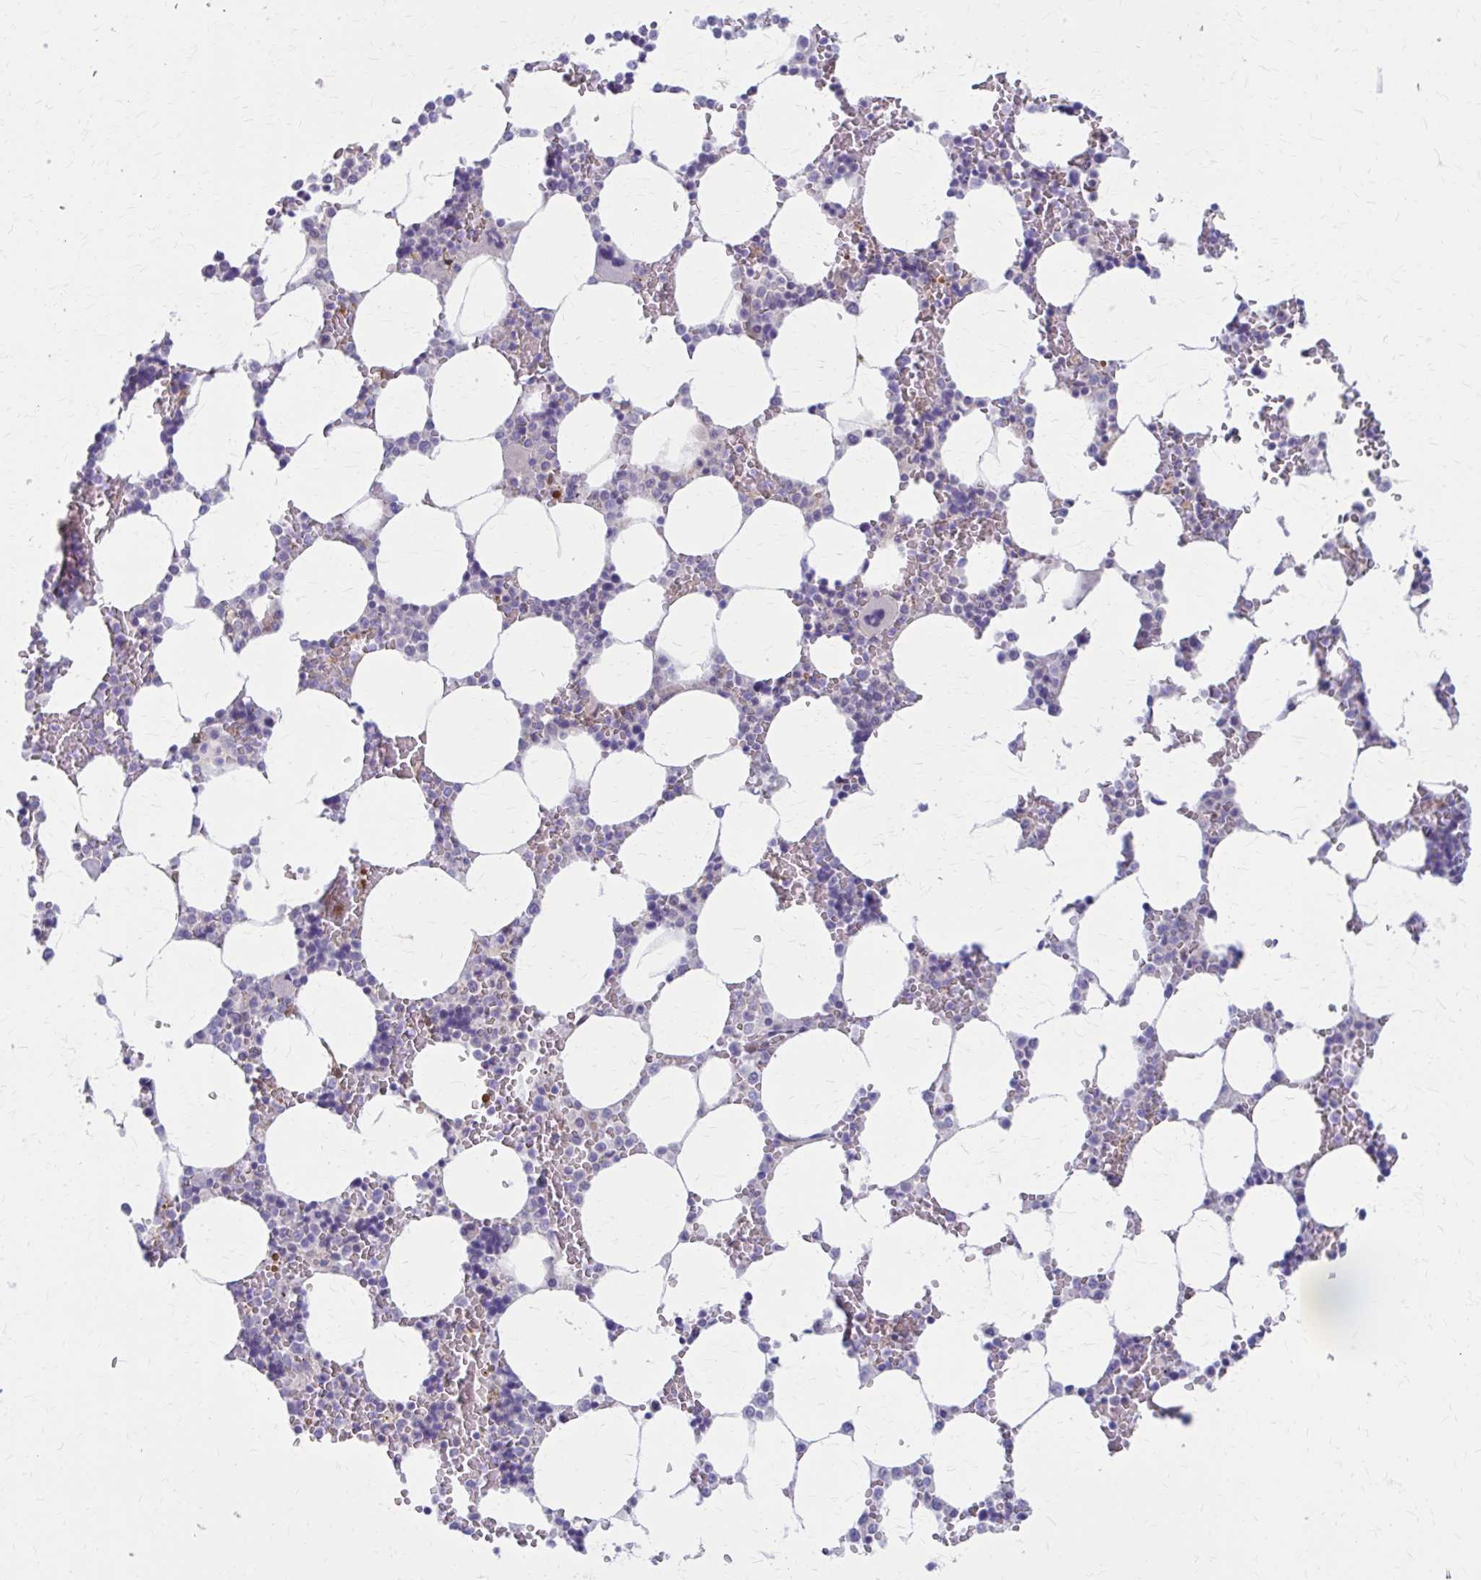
{"staining": {"intensity": "negative", "quantity": "none", "location": "none"}, "tissue": "bone marrow", "cell_type": "Hematopoietic cells", "image_type": "normal", "snomed": [{"axis": "morphology", "description": "Normal tissue, NOS"}, {"axis": "topography", "description": "Bone marrow"}], "caption": "High magnification brightfield microscopy of benign bone marrow stained with DAB (brown) and counterstained with hematoxylin (blue): hematopoietic cells show no significant expression.", "gene": "CLIC2", "patient": {"sex": "male", "age": 64}}